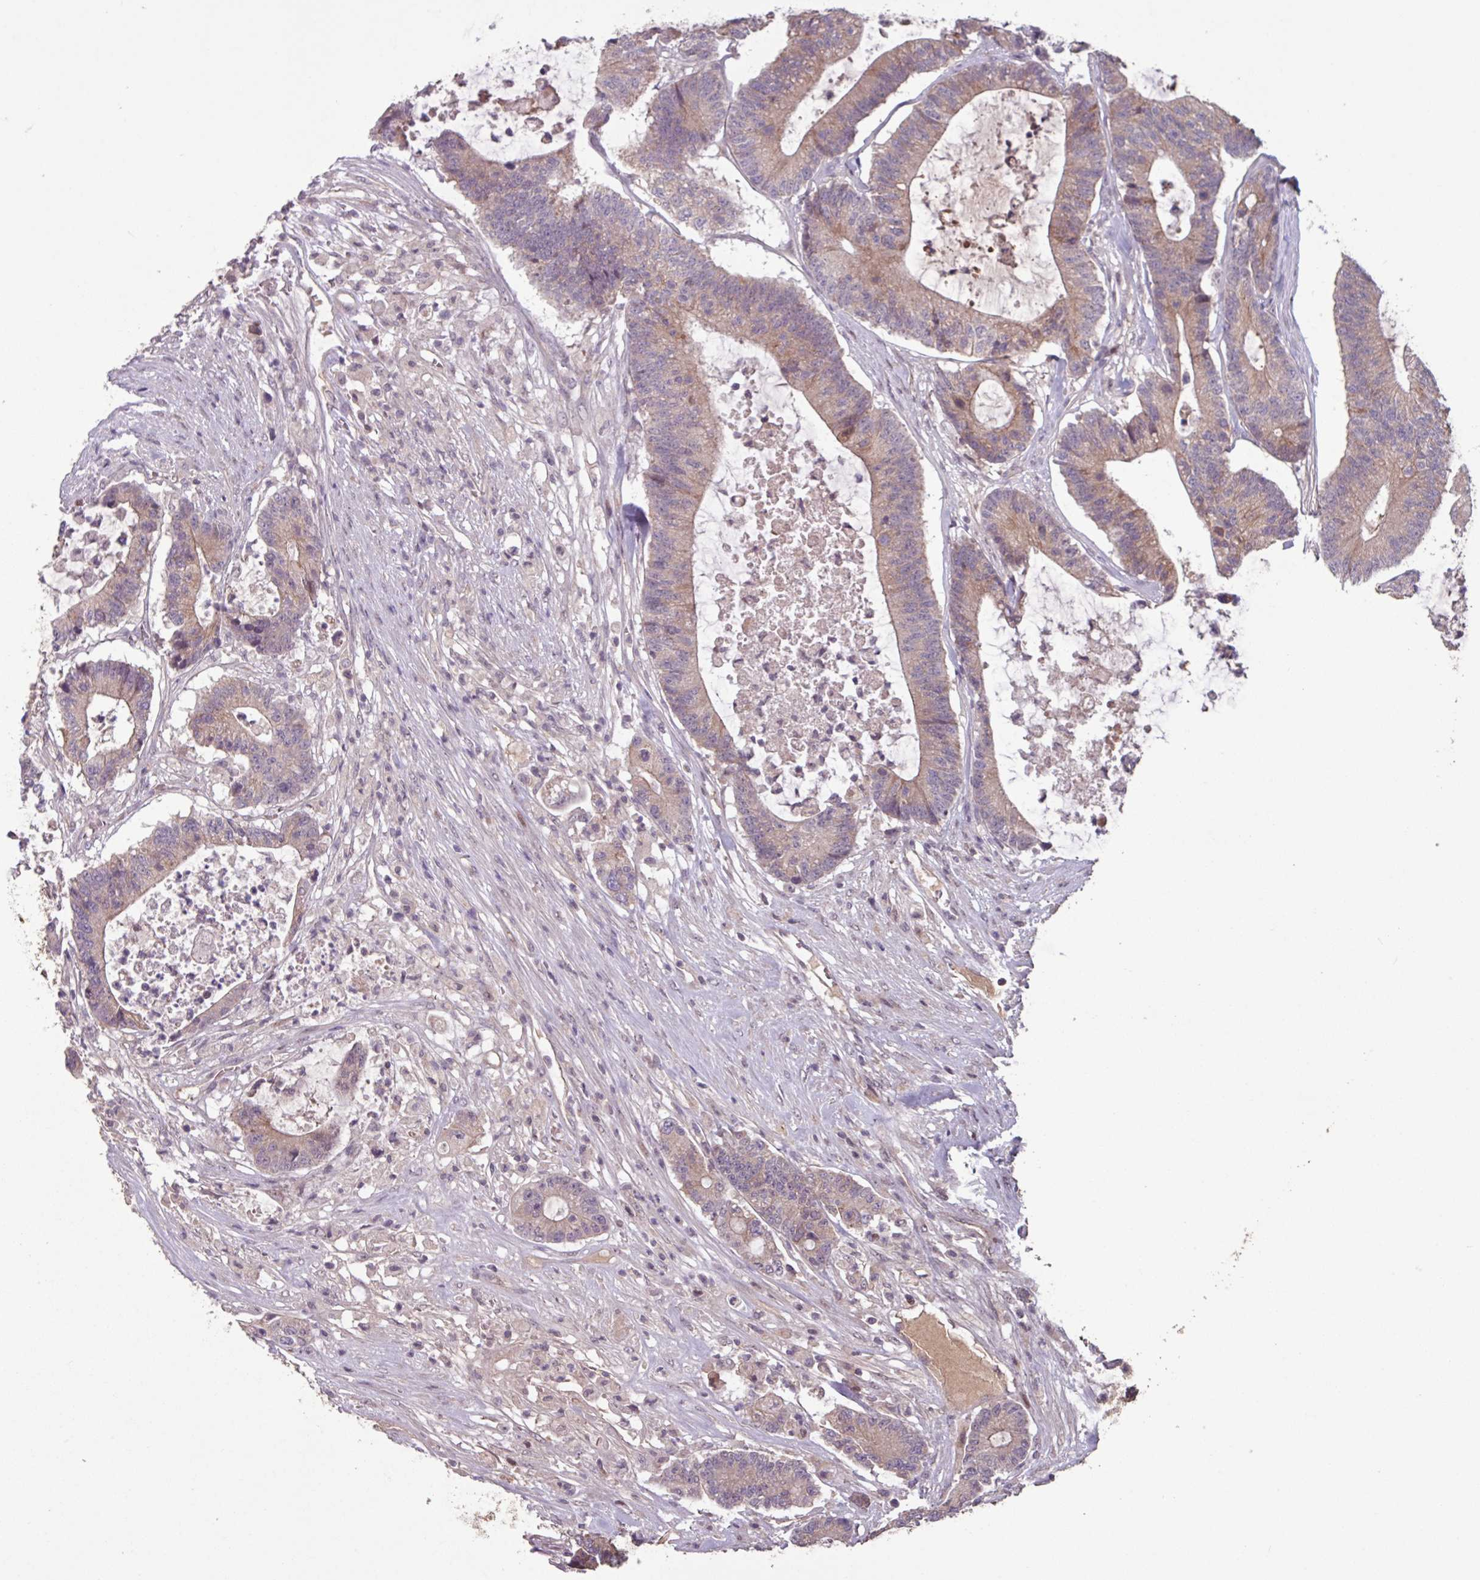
{"staining": {"intensity": "weak", "quantity": "25%-75%", "location": "cytoplasmic/membranous"}, "tissue": "colorectal cancer", "cell_type": "Tumor cells", "image_type": "cancer", "snomed": [{"axis": "morphology", "description": "Adenocarcinoma, NOS"}, {"axis": "topography", "description": "Colon"}], "caption": "Immunohistochemical staining of human colorectal adenocarcinoma displays low levels of weak cytoplasmic/membranous protein expression in about 25%-75% of tumor cells.", "gene": "TMEM88", "patient": {"sex": "female", "age": 84}}